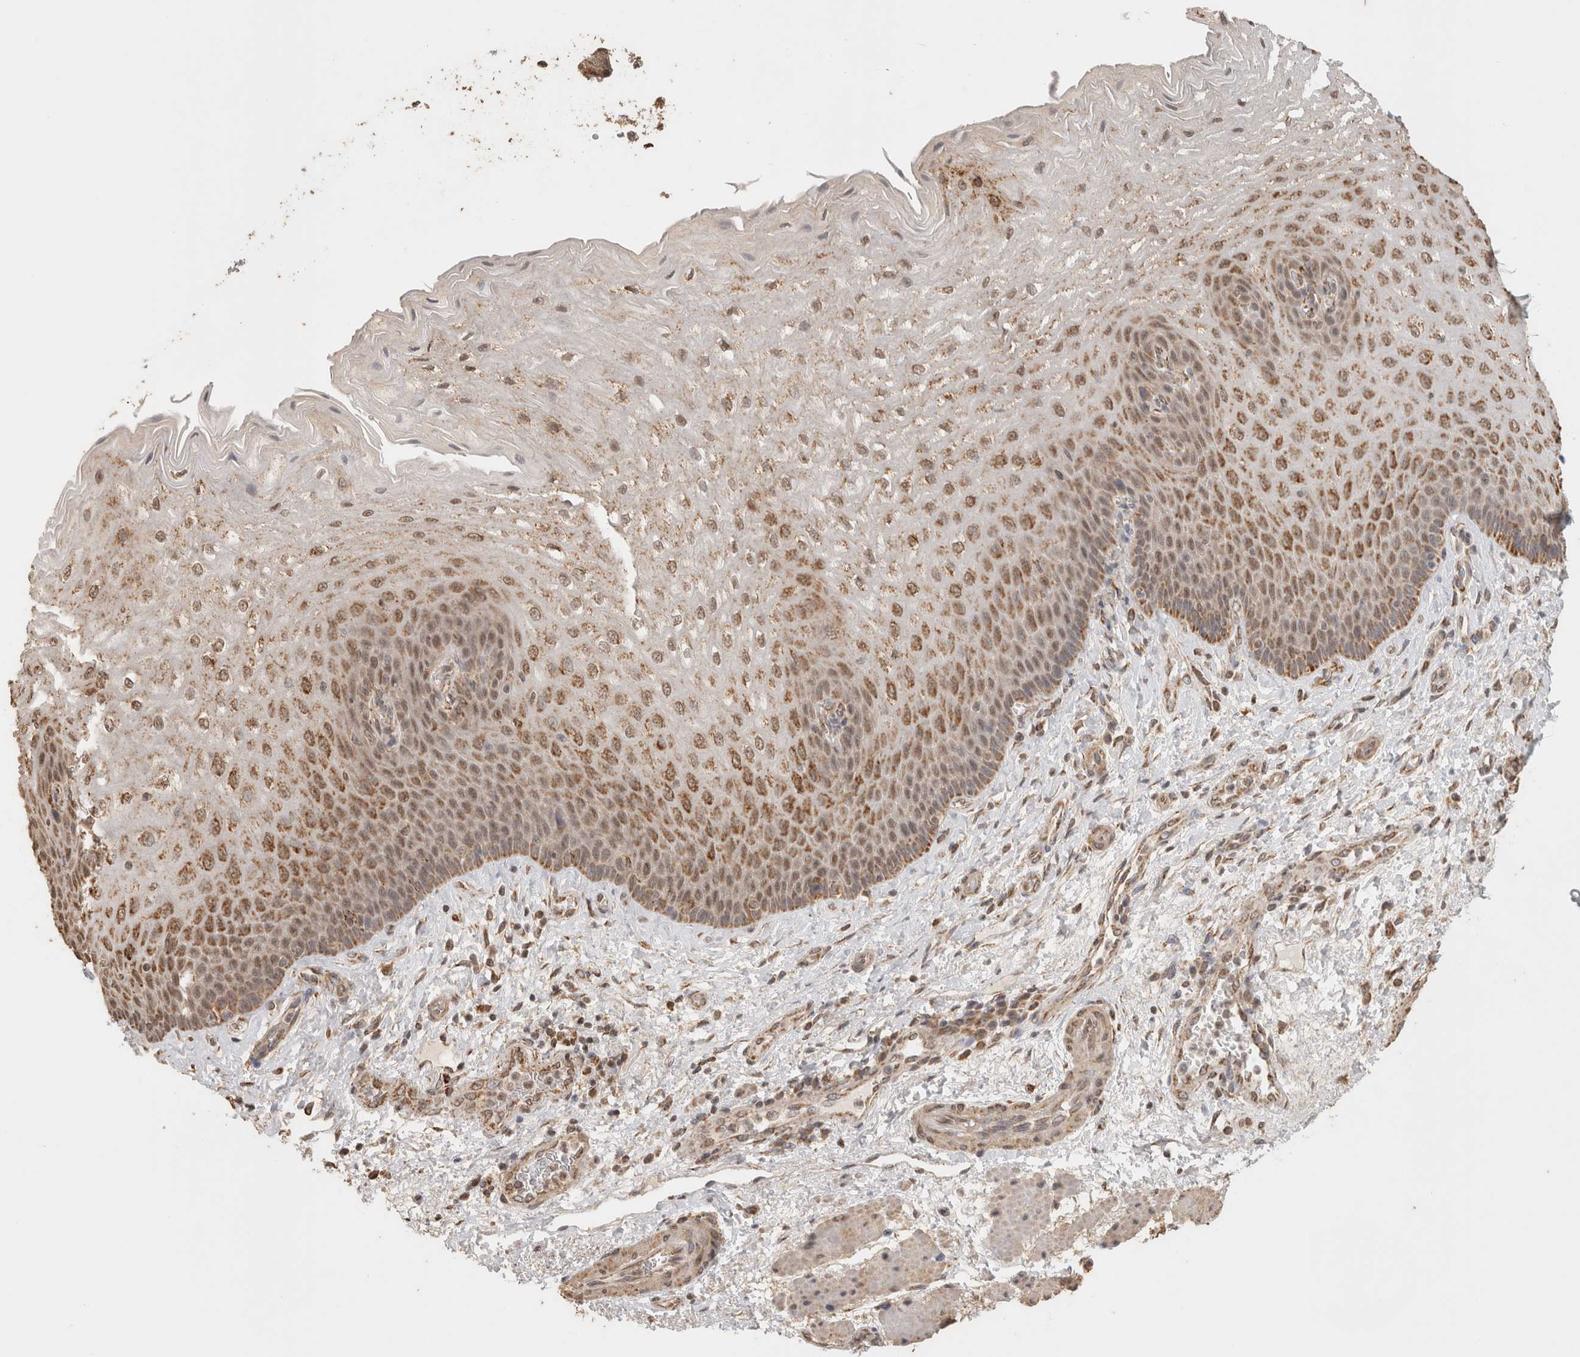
{"staining": {"intensity": "moderate", "quantity": ">75%", "location": "cytoplasmic/membranous,nuclear"}, "tissue": "esophagus", "cell_type": "Squamous epithelial cells", "image_type": "normal", "snomed": [{"axis": "morphology", "description": "Normal tissue, NOS"}, {"axis": "topography", "description": "Esophagus"}], "caption": "An IHC photomicrograph of benign tissue is shown. Protein staining in brown shows moderate cytoplasmic/membranous,nuclear positivity in esophagus within squamous epithelial cells.", "gene": "BNIP3L", "patient": {"sex": "male", "age": 54}}